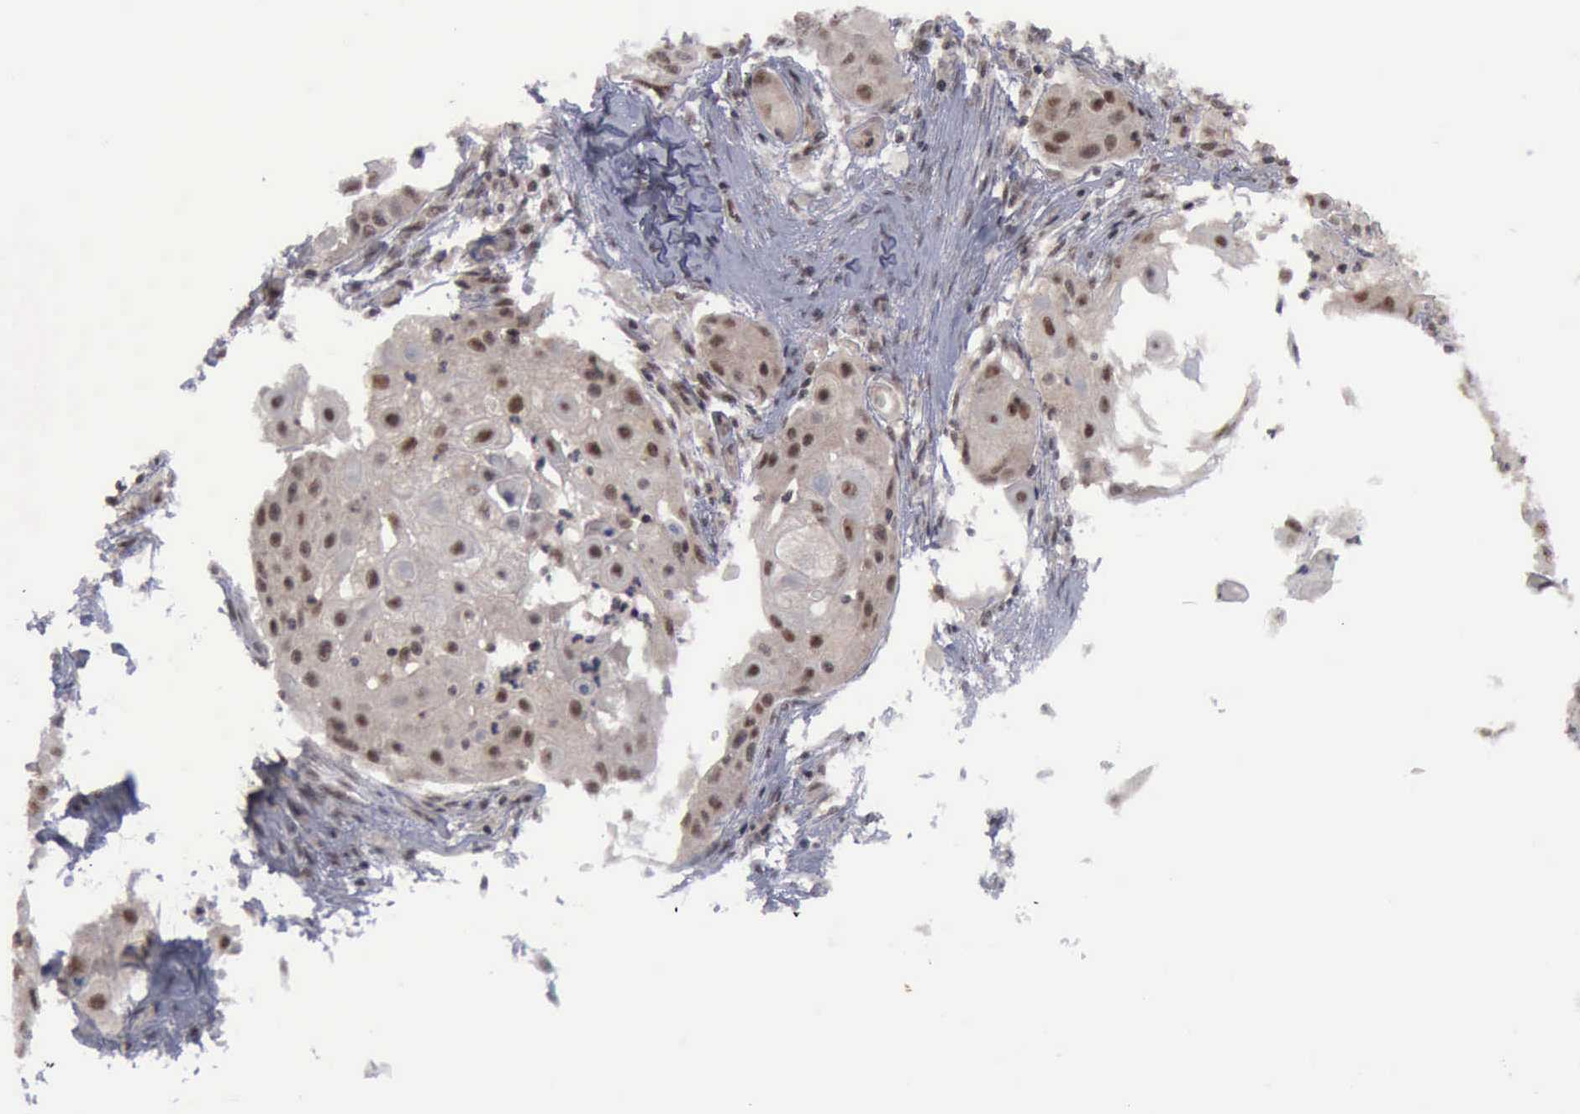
{"staining": {"intensity": "moderate", "quantity": ">75%", "location": "cytoplasmic/membranous,nuclear"}, "tissue": "skin cancer", "cell_type": "Tumor cells", "image_type": "cancer", "snomed": [{"axis": "morphology", "description": "Squamous cell carcinoma, NOS"}, {"axis": "topography", "description": "Skin"}], "caption": "Moderate cytoplasmic/membranous and nuclear staining for a protein is present in approximately >75% of tumor cells of skin cancer using immunohistochemistry (IHC).", "gene": "ATM", "patient": {"sex": "female", "age": 57}}